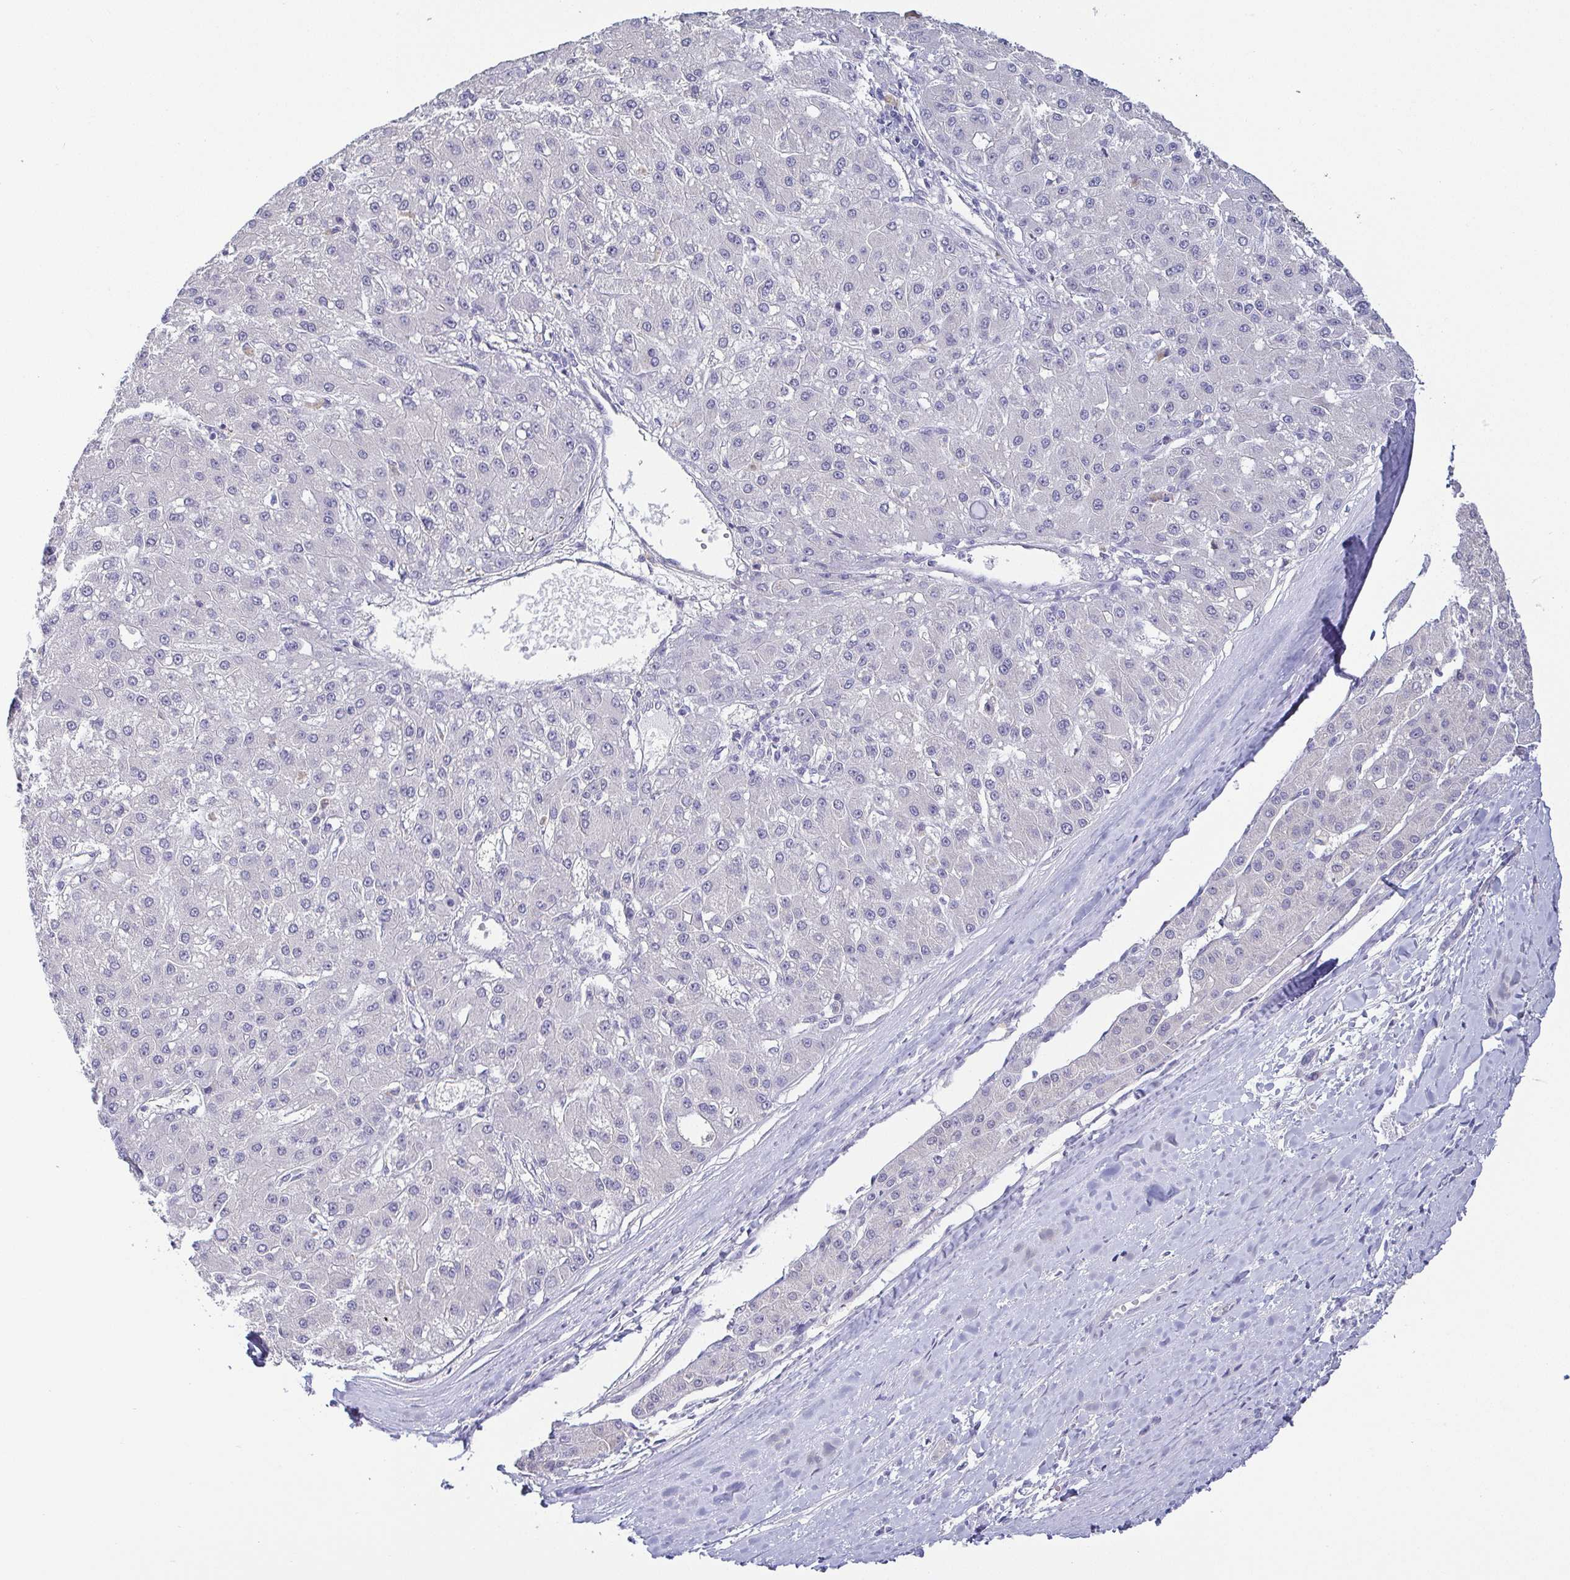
{"staining": {"intensity": "negative", "quantity": "none", "location": "none"}, "tissue": "liver cancer", "cell_type": "Tumor cells", "image_type": "cancer", "snomed": [{"axis": "morphology", "description": "Carcinoma, Hepatocellular, NOS"}, {"axis": "topography", "description": "Liver"}], "caption": "Immunohistochemistry (IHC) image of neoplastic tissue: liver cancer stained with DAB (3,3'-diaminobenzidine) displays no significant protein staining in tumor cells. (Immunohistochemistry, brightfield microscopy, high magnification).", "gene": "RNASE7", "patient": {"sex": "male", "age": 67}}